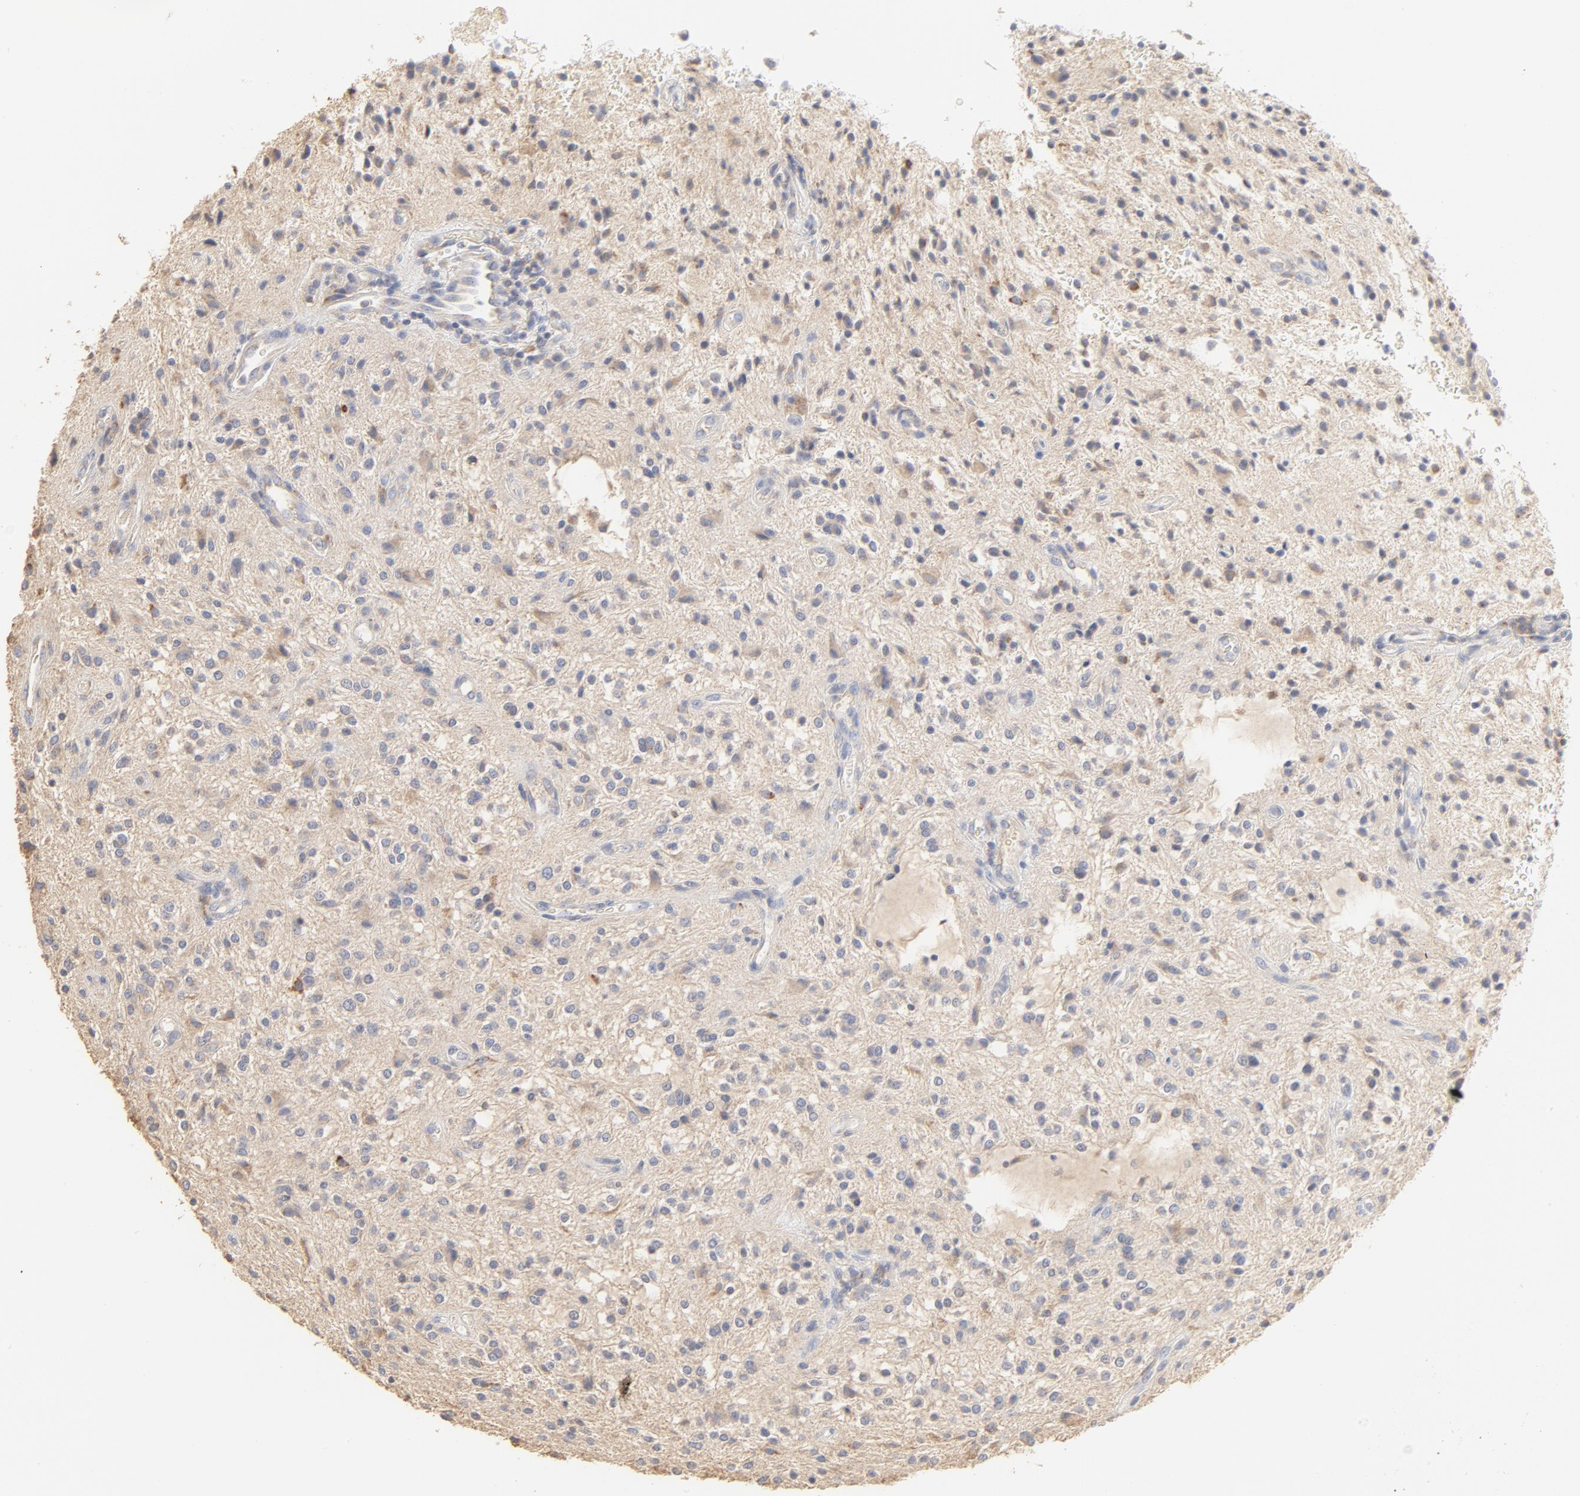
{"staining": {"intensity": "negative", "quantity": "none", "location": "none"}, "tissue": "glioma", "cell_type": "Tumor cells", "image_type": "cancer", "snomed": [{"axis": "morphology", "description": "Glioma, malignant, NOS"}, {"axis": "topography", "description": "Cerebellum"}], "caption": "High power microscopy histopathology image of an IHC image of glioma (malignant), revealing no significant positivity in tumor cells. (Immunohistochemistry, brightfield microscopy, high magnification).", "gene": "FCGBP", "patient": {"sex": "female", "age": 10}}